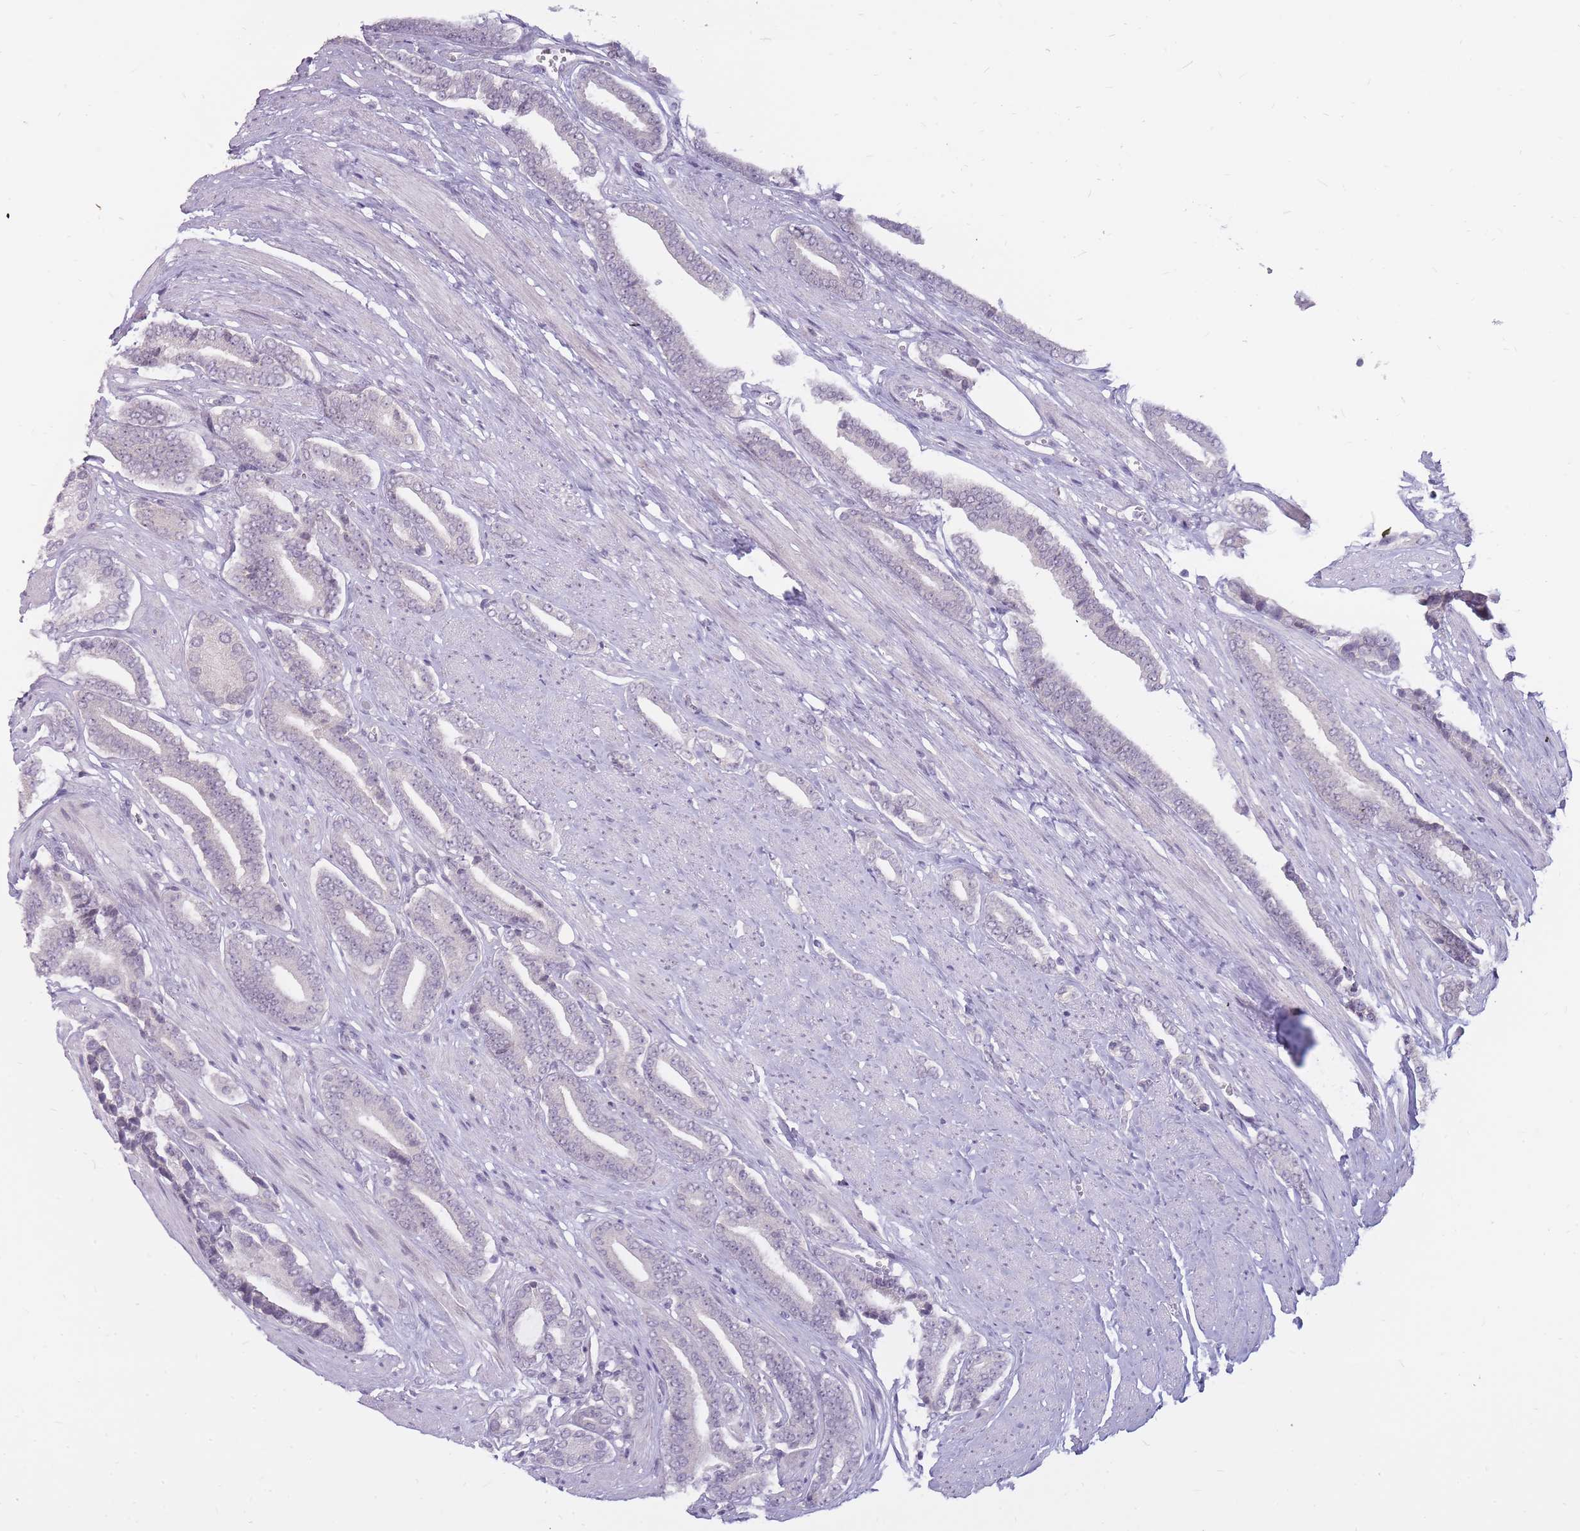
{"staining": {"intensity": "negative", "quantity": "none", "location": "none"}, "tissue": "prostate cancer", "cell_type": "Tumor cells", "image_type": "cancer", "snomed": [{"axis": "morphology", "description": "Adenocarcinoma, NOS"}, {"axis": "topography", "description": "Prostate and seminal vesicle, NOS"}], "caption": "The photomicrograph demonstrates no staining of tumor cells in prostate cancer.", "gene": "POMZP3", "patient": {"sex": "male", "age": 76}}